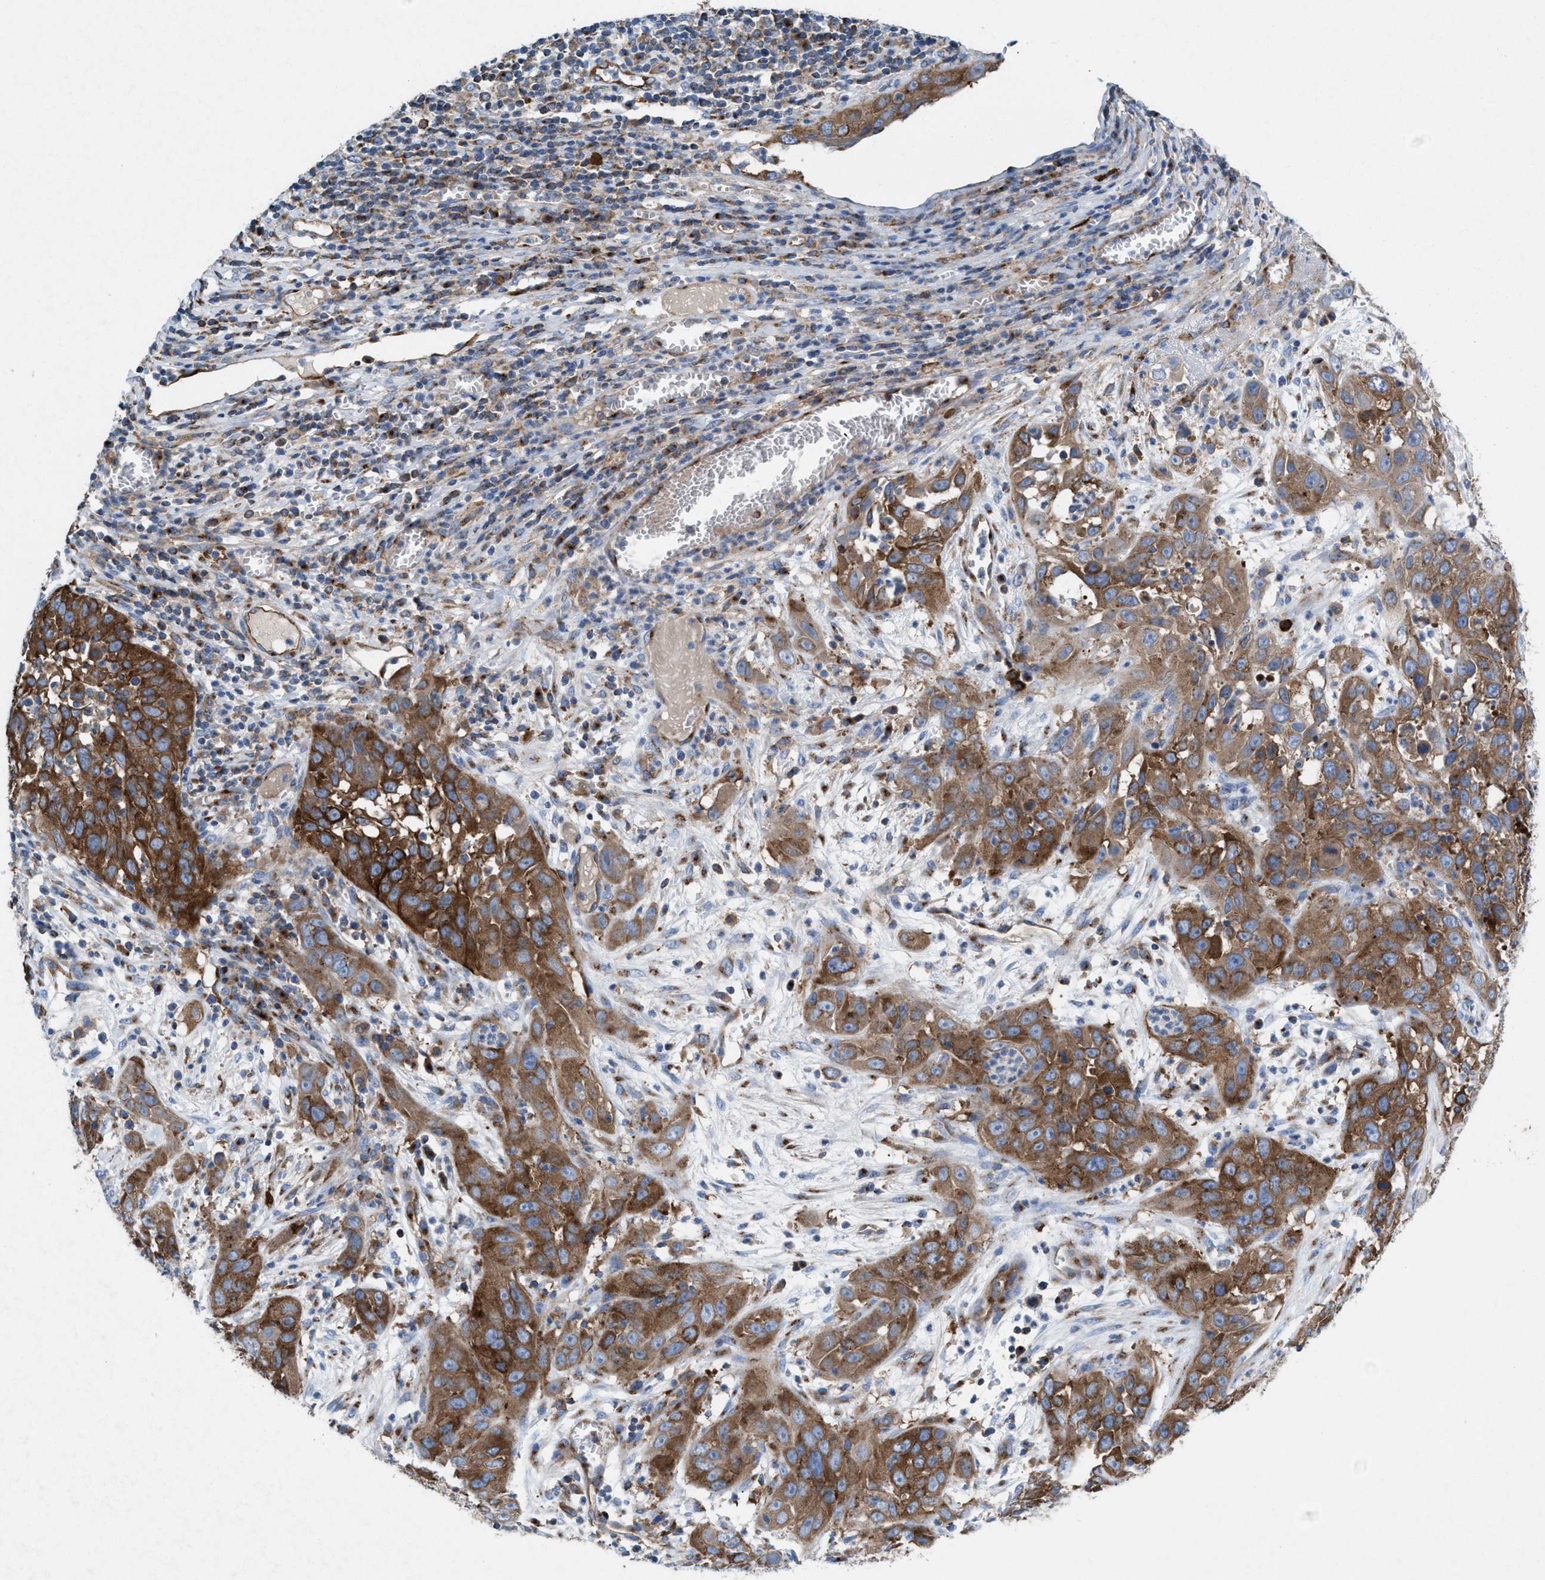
{"staining": {"intensity": "strong", "quantity": ">75%", "location": "cytoplasmic/membranous"}, "tissue": "cervical cancer", "cell_type": "Tumor cells", "image_type": "cancer", "snomed": [{"axis": "morphology", "description": "Squamous cell carcinoma, NOS"}, {"axis": "topography", "description": "Cervix"}], "caption": "Strong cytoplasmic/membranous protein positivity is seen in about >75% of tumor cells in squamous cell carcinoma (cervical).", "gene": "NYAP1", "patient": {"sex": "female", "age": 32}}